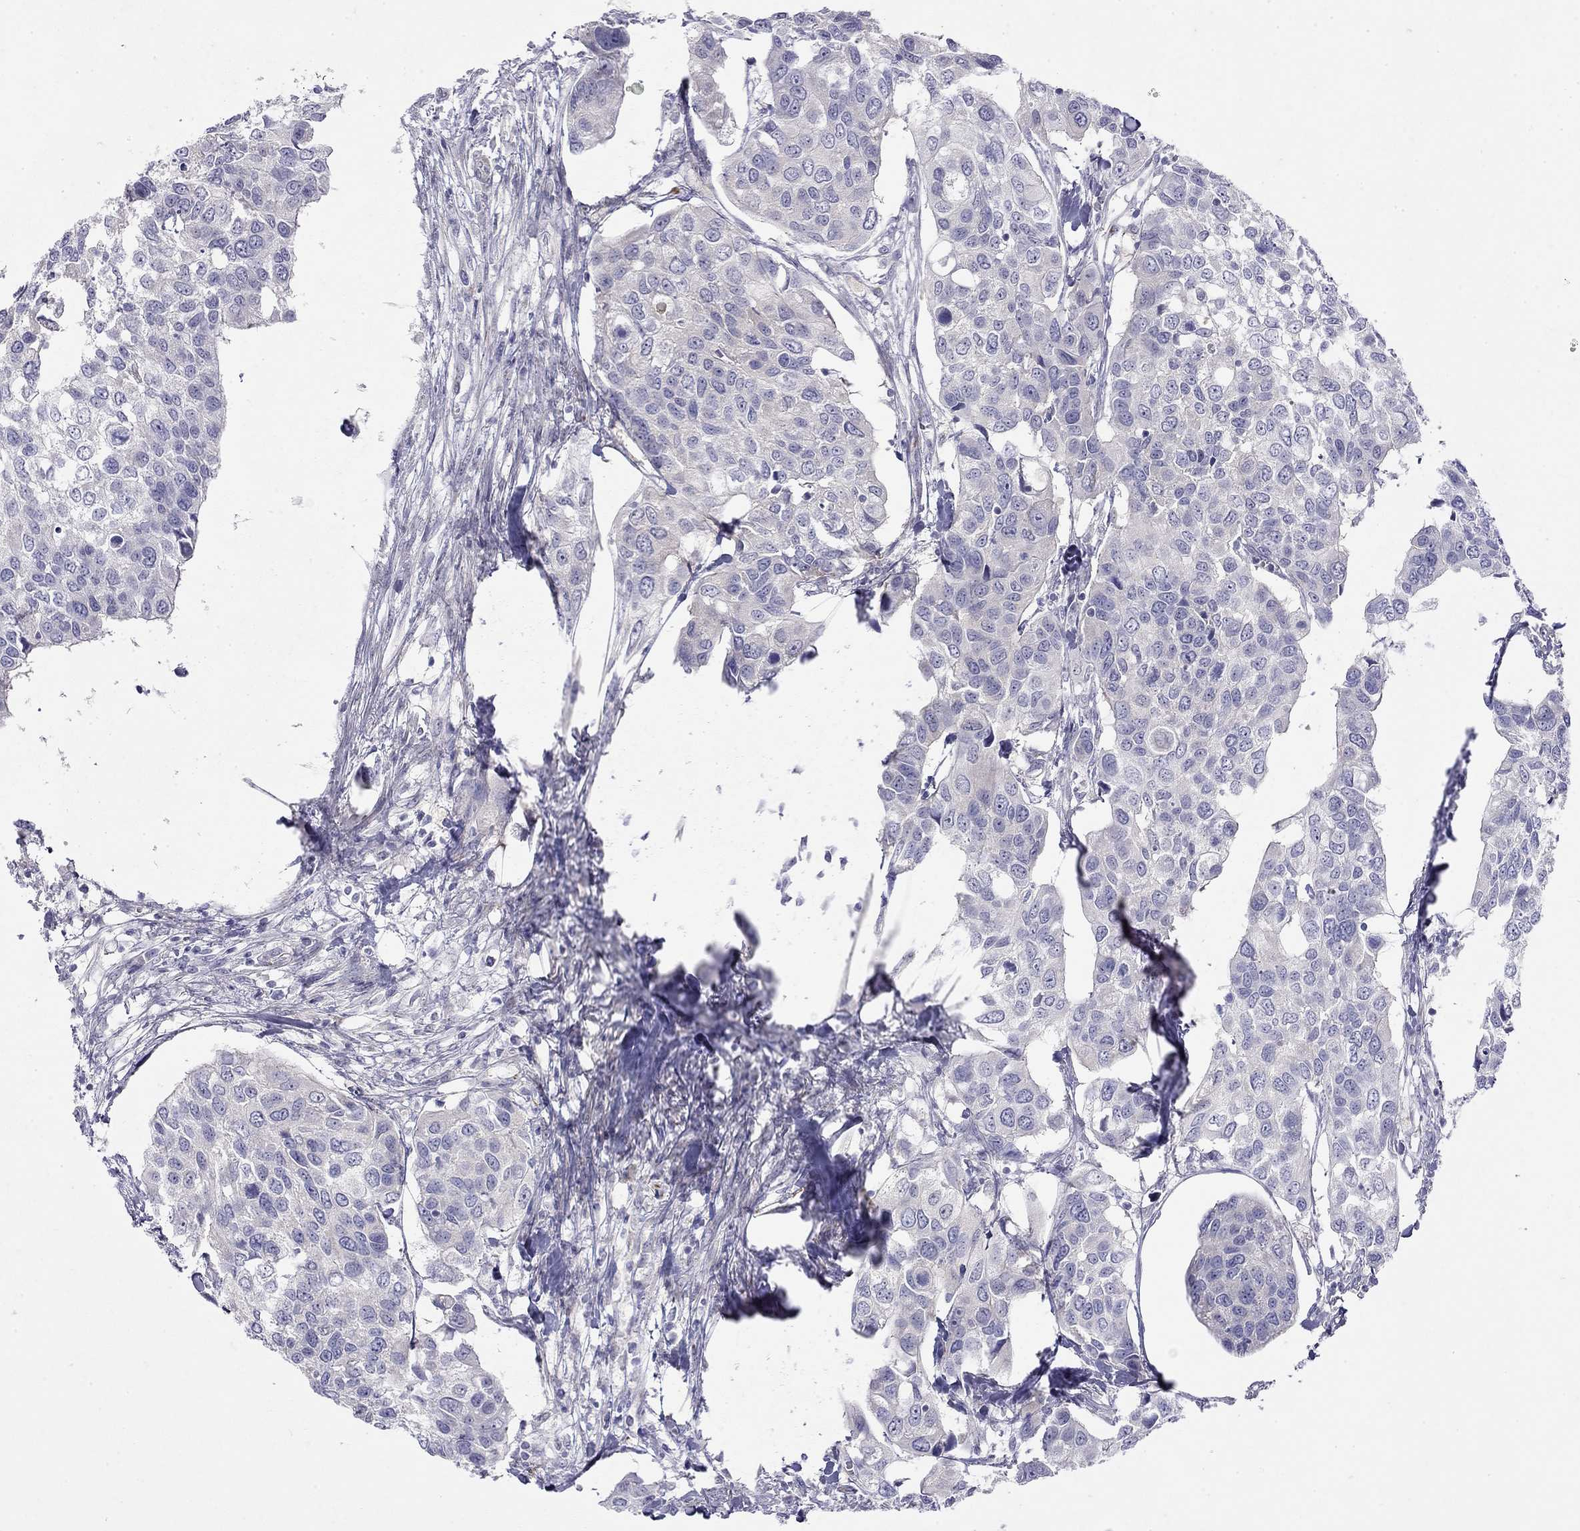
{"staining": {"intensity": "negative", "quantity": "none", "location": "none"}, "tissue": "urothelial cancer", "cell_type": "Tumor cells", "image_type": "cancer", "snomed": [{"axis": "morphology", "description": "Urothelial carcinoma, High grade"}, {"axis": "topography", "description": "Urinary bladder"}], "caption": "Human urothelial cancer stained for a protein using IHC demonstrates no positivity in tumor cells.", "gene": "RTL1", "patient": {"sex": "male", "age": 60}}